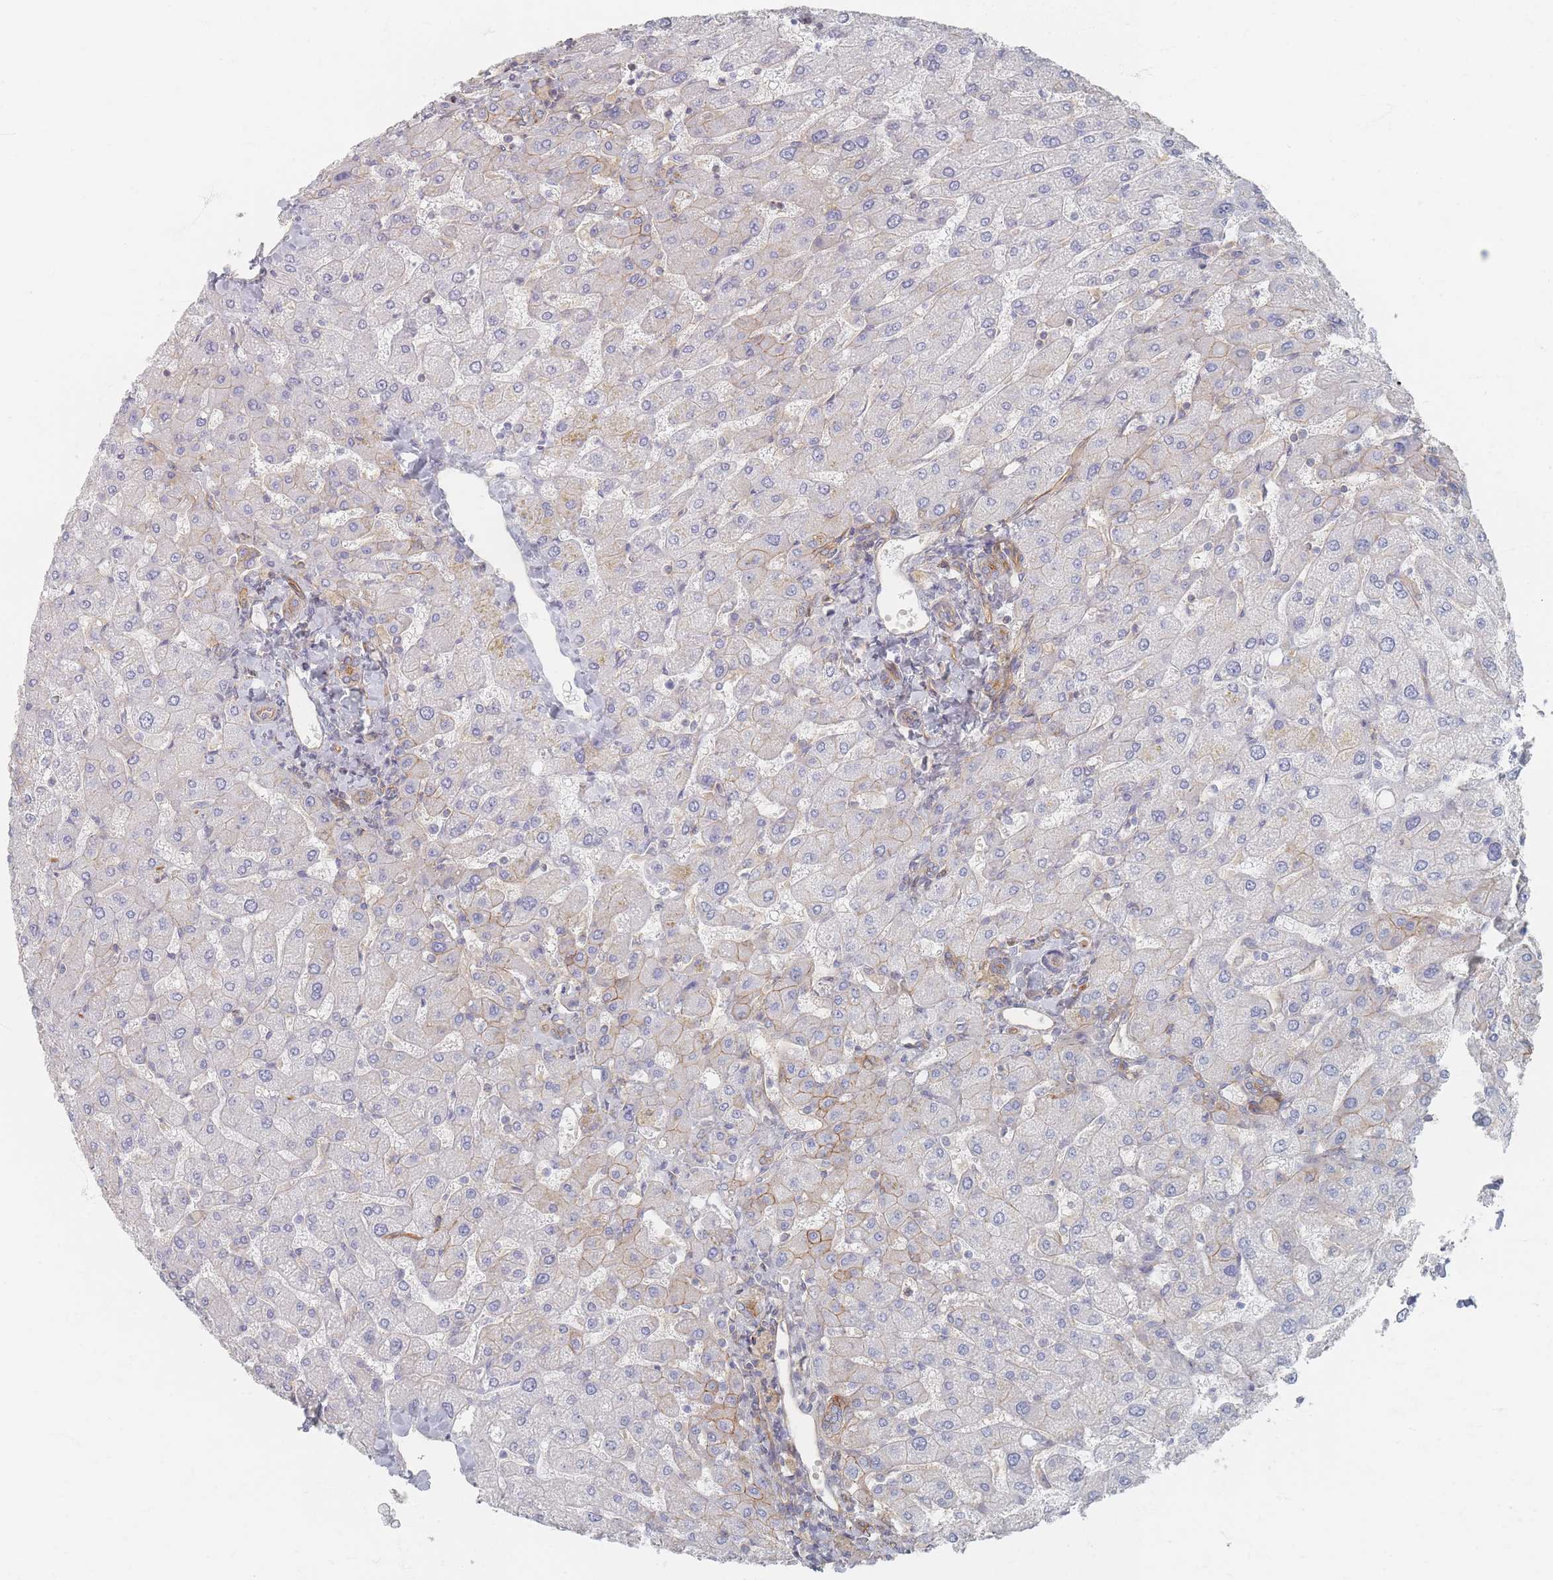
{"staining": {"intensity": "moderate", "quantity": "<25%", "location": "cytoplasmic/membranous"}, "tissue": "liver", "cell_type": "Cholangiocytes", "image_type": "normal", "snomed": [{"axis": "morphology", "description": "Normal tissue, NOS"}, {"axis": "topography", "description": "Liver"}], "caption": "Immunohistochemical staining of unremarkable liver exhibits moderate cytoplasmic/membranous protein staining in approximately <25% of cholangiocytes.", "gene": "GNB1", "patient": {"sex": "male", "age": 55}}